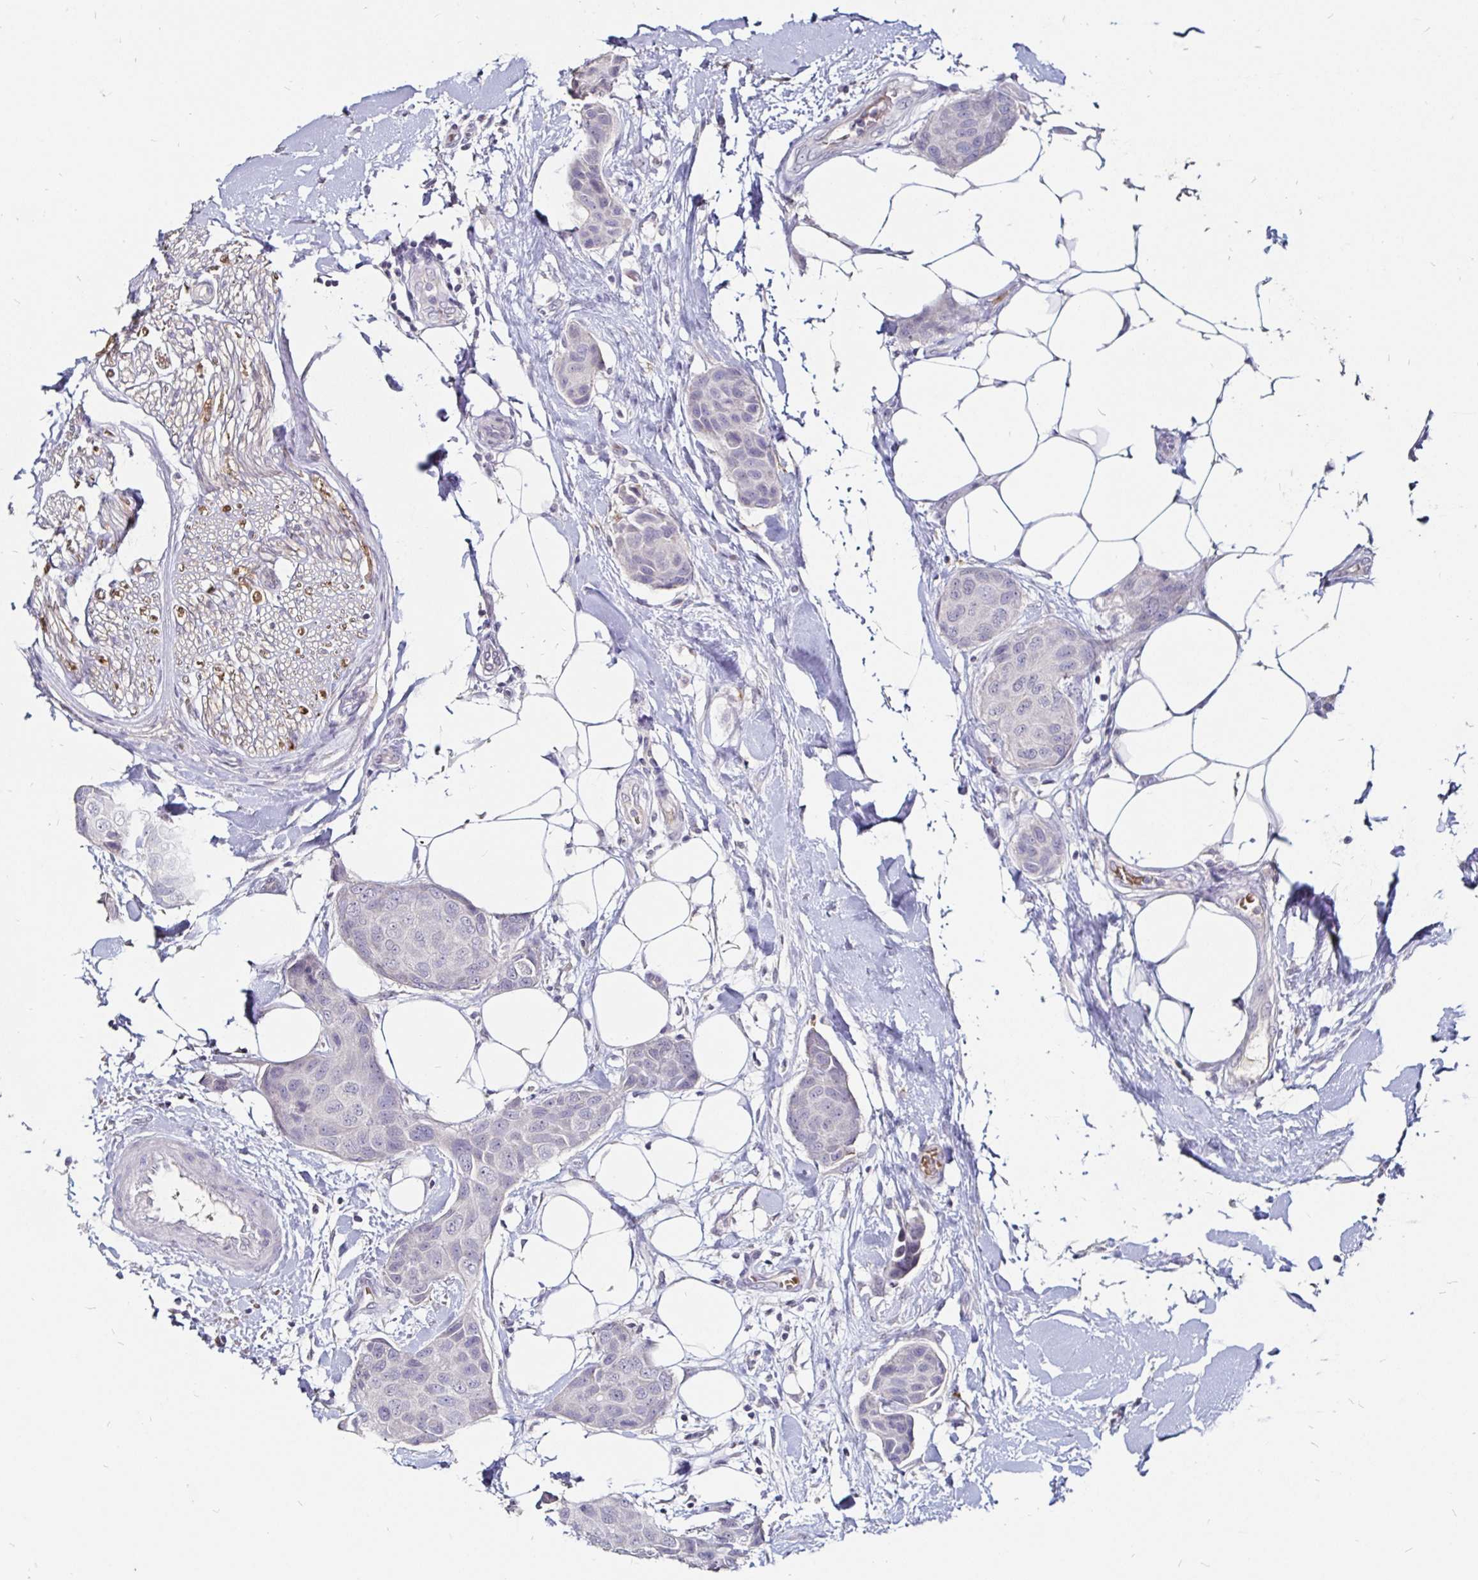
{"staining": {"intensity": "negative", "quantity": "none", "location": "none"}, "tissue": "breast cancer", "cell_type": "Tumor cells", "image_type": "cancer", "snomed": [{"axis": "morphology", "description": "Duct carcinoma"}, {"axis": "topography", "description": "Breast"}, {"axis": "topography", "description": "Lymph node"}], "caption": "Tumor cells are negative for brown protein staining in breast cancer (infiltrating ductal carcinoma).", "gene": "FAIM2", "patient": {"sex": "female", "age": 80}}